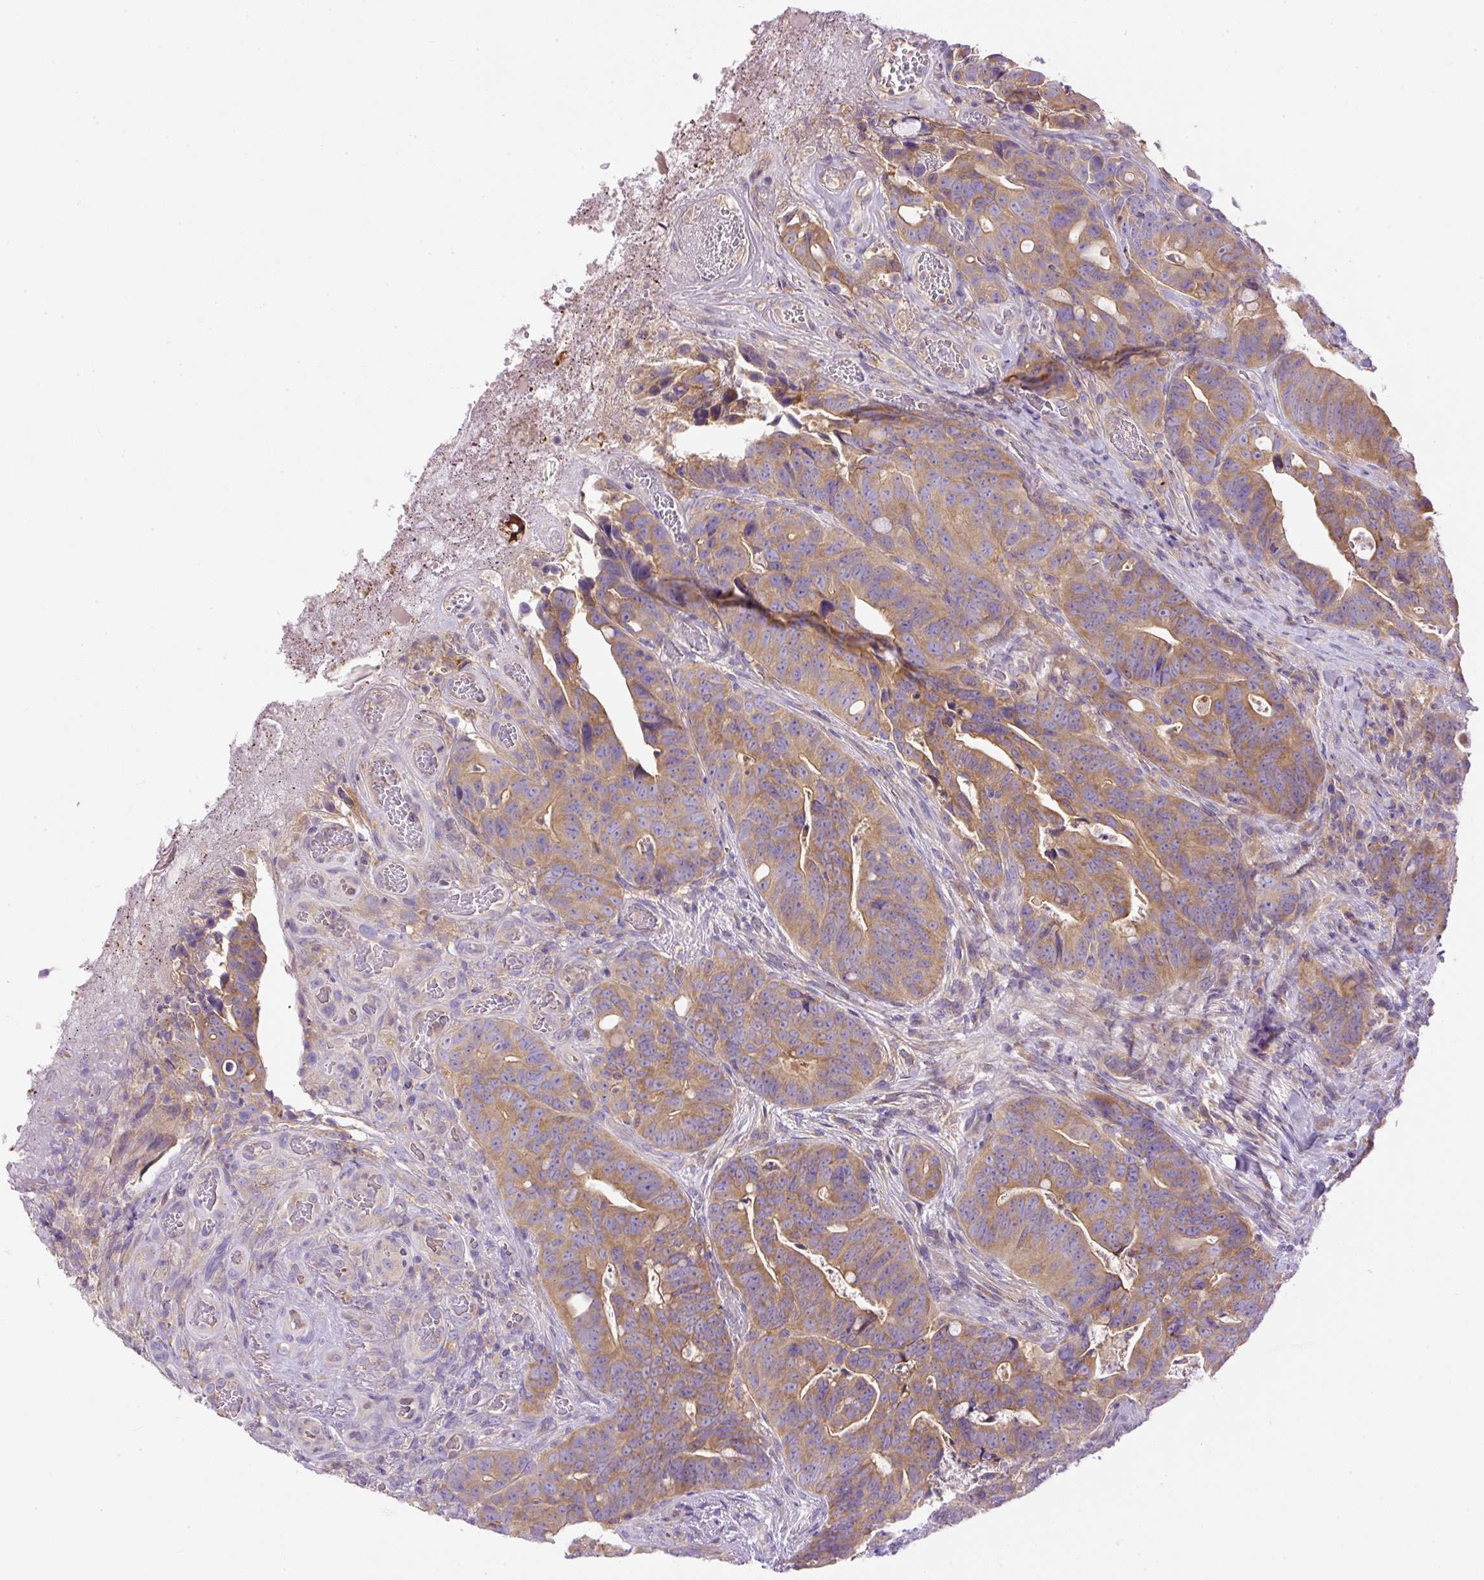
{"staining": {"intensity": "moderate", "quantity": ">75%", "location": "cytoplasmic/membranous"}, "tissue": "colorectal cancer", "cell_type": "Tumor cells", "image_type": "cancer", "snomed": [{"axis": "morphology", "description": "Adenocarcinoma, NOS"}, {"axis": "topography", "description": "Colon"}], "caption": "Protein staining by immunohistochemistry reveals moderate cytoplasmic/membranous positivity in about >75% of tumor cells in colorectal adenocarcinoma.", "gene": "DAPK1", "patient": {"sex": "female", "age": 82}}